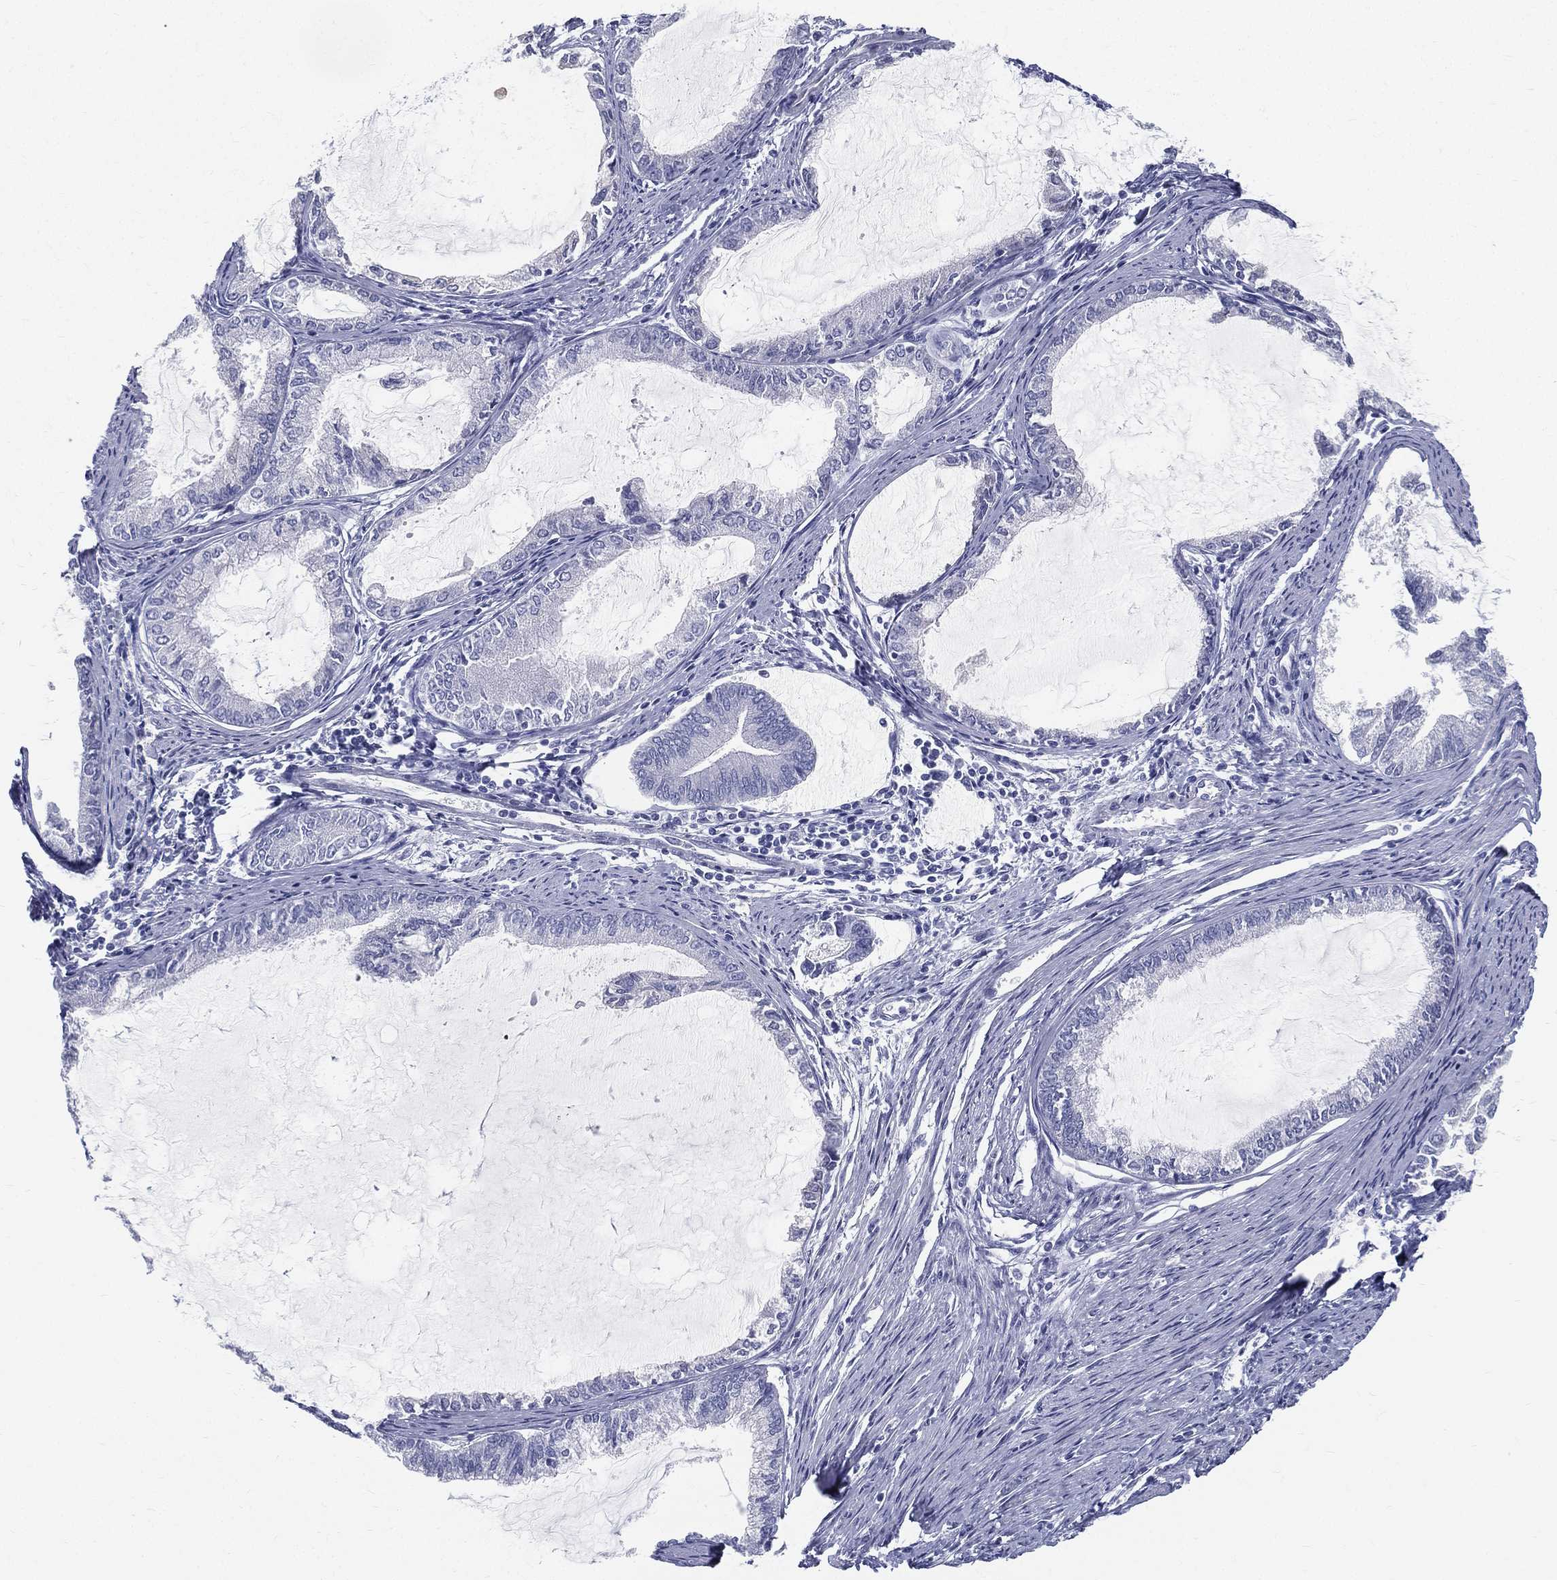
{"staining": {"intensity": "negative", "quantity": "none", "location": "none"}, "tissue": "endometrial cancer", "cell_type": "Tumor cells", "image_type": "cancer", "snomed": [{"axis": "morphology", "description": "Adenocarcinoma, NOS"}, {"axis": "topography", "description": "Endometrium"}], "caption": "IHC of human adenocarcinoma (endometrial) displays no positivity in tumor cells. (DAB immunohistochemistry (IHC) with hematoxylin counter stain).", "gene": "STS", "patient": {"sex": "female", "age": 86}}